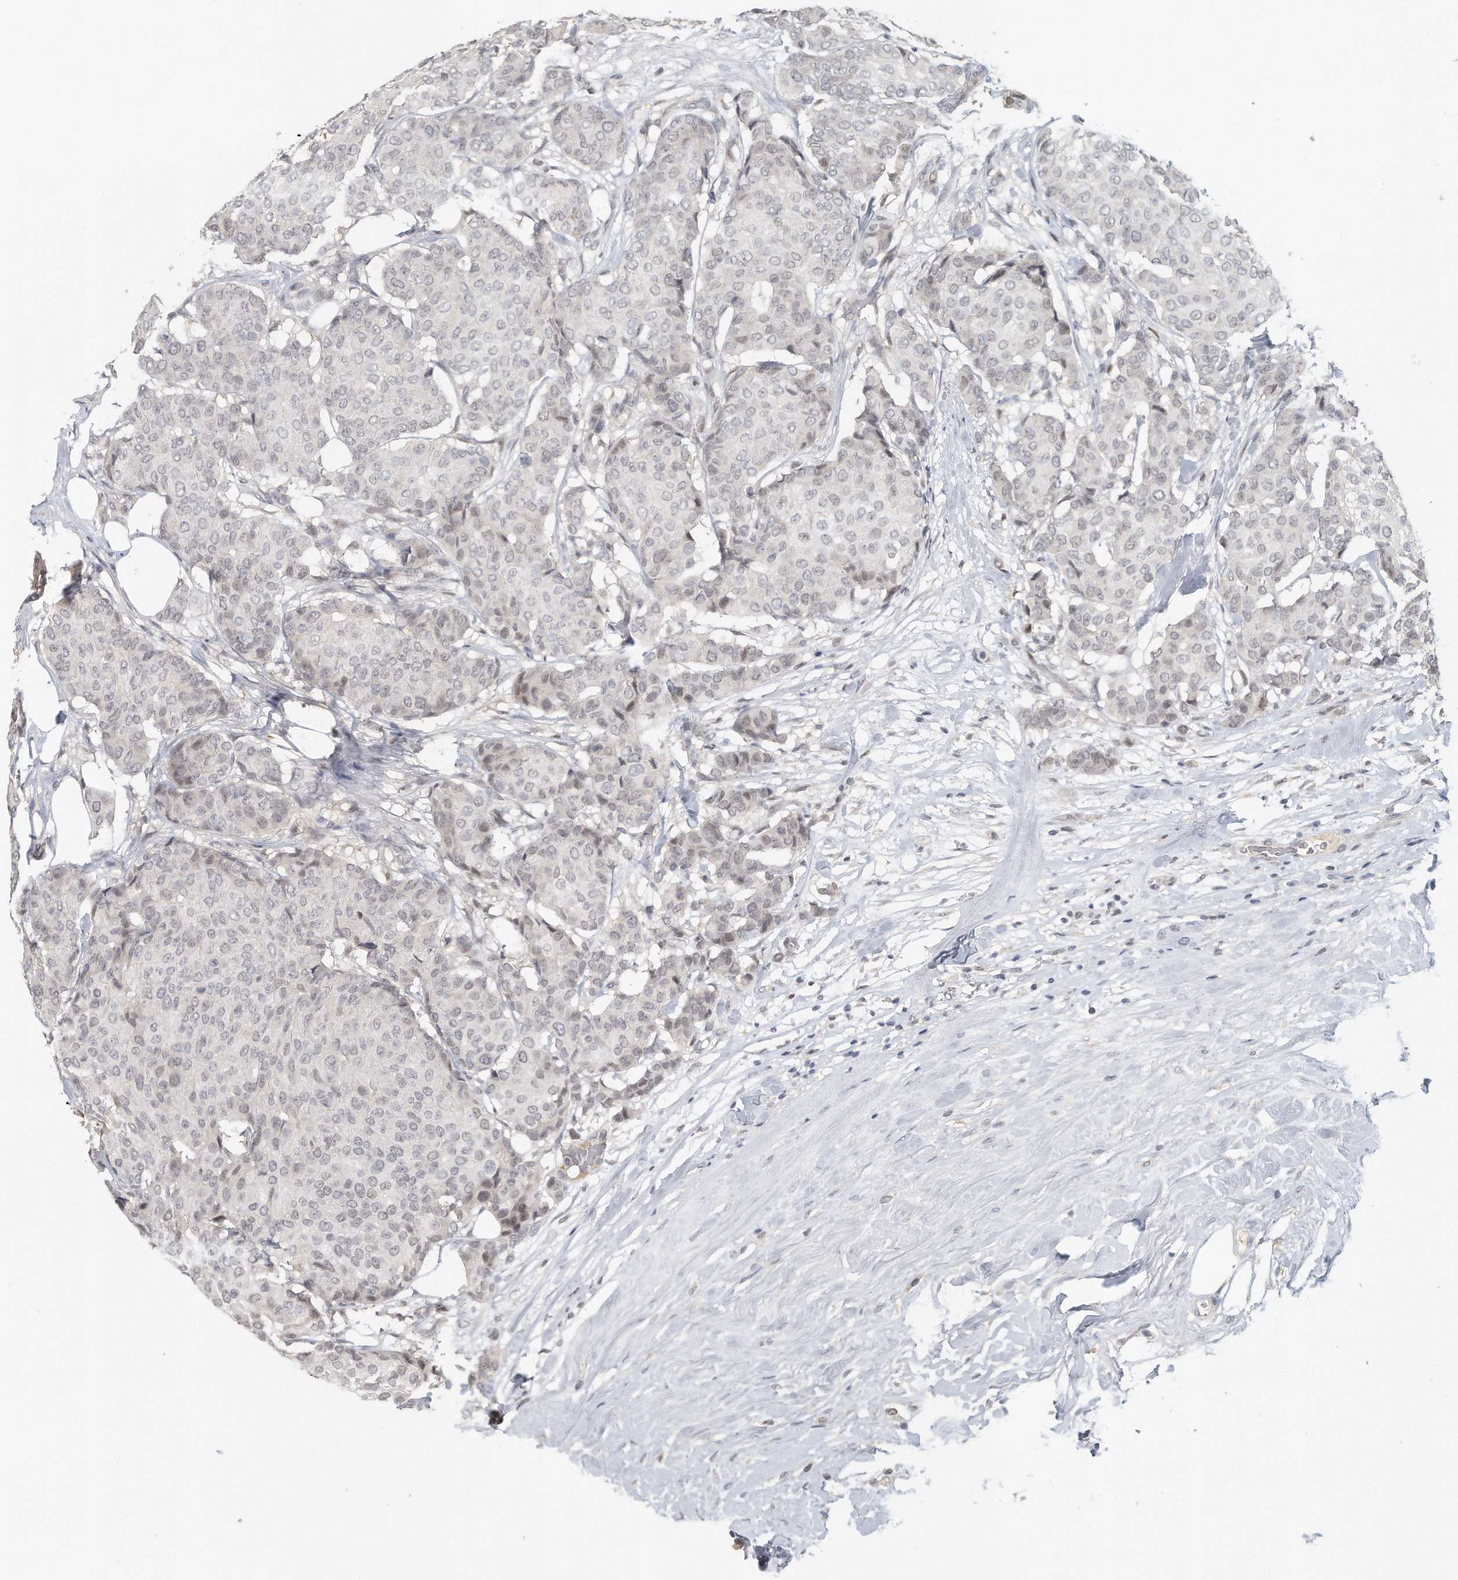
{"staining": {"intensity": "weak", "quantity": "<25%", "location": "nuclear"}, "tissue": "breast cancer", "cell_type": "Tumor cells", "image_type": "cancer", "snomed": [{"axis": "morphology", "description": "Duct carcinoma"}, {"axis": "topography", "description": "Breast"}], "caption": "High magnification brightfield microscopy of intraductal carcinoma (breast) stained with DAB (brown) and counterstained with hematoxylin (blue): tumor cells show no significant positivity.", "gene": "DDX43", "patient": {"sex": "female", "age": 75}}